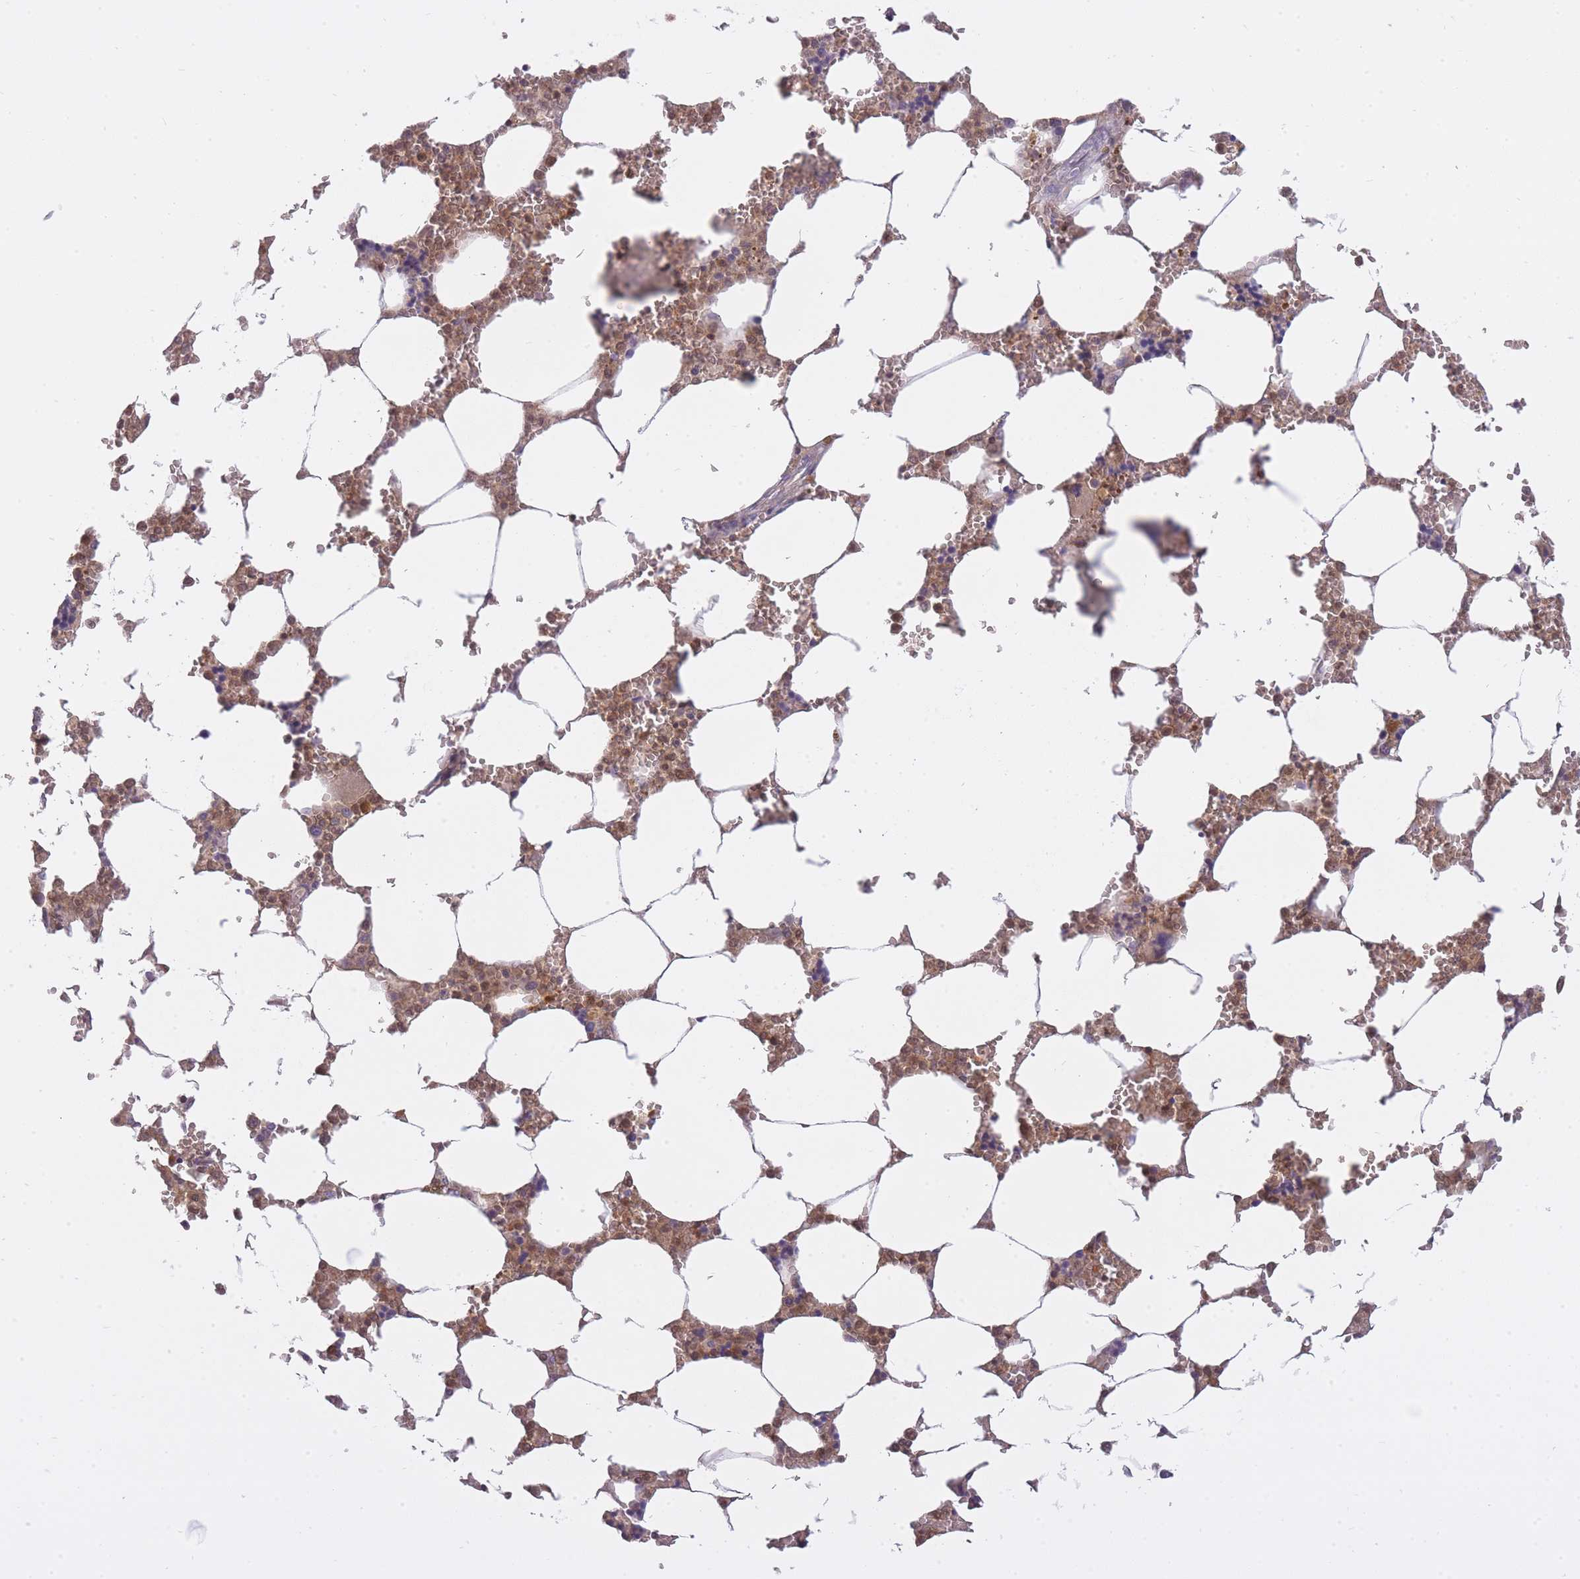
{"staining": {"intensity": "moderate", "quantity": "<25%", "location": "cytoplasmic/membranous,nuclear"}, "tissue": "bone marrow", "cell_type": "Hematopoietic cells", "image_type": "normal", "snomed": [{"axis": "morphology", "description": "Normal tissue, NOS"}, {"axis": "topography", "description": "Bone marrow"}], "caption": "Protein analysis of normal bone marrow exhibits moderate cytoplasmic/membranous,nuclear positivity in approximately <25% of hematopoietic cells.", "gene": "CXorf38", "patient": {"sex": "male", "age": 64}}